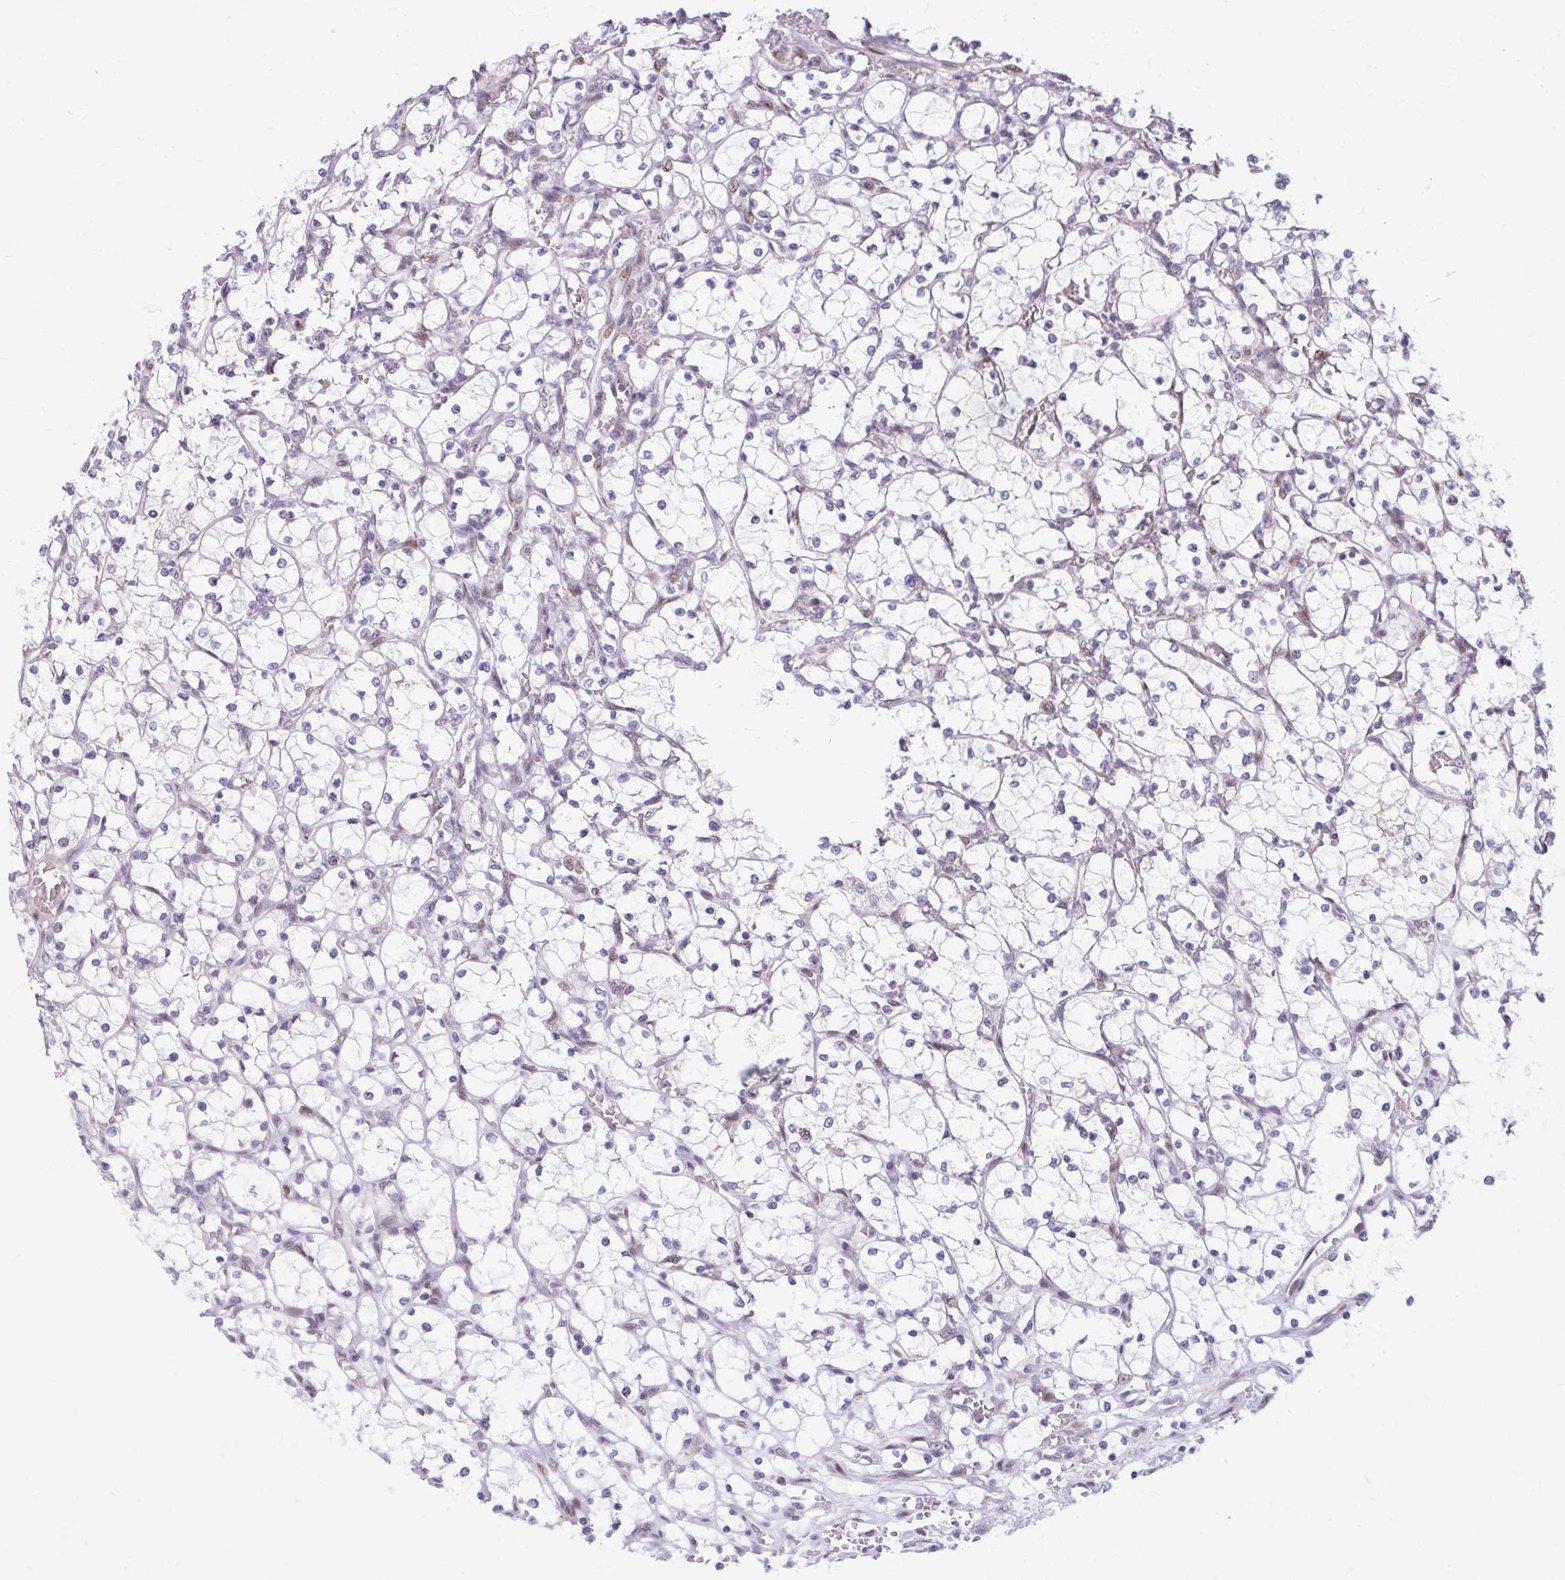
{"staining": {"intensity": "negative", "quantity": "none", "location": "none"}, "tissue": "renal cancer", "cell_type": "Tumor cells", "image_type": "cancer", "snomed": [{"axis": "morphology", "description": "Adenocarcinoma, NOS"}, {"axis": "topography", "description": "Kidney"}], "caption": "Protein analysis of adenocarcinoma (renal) displays no significant positivity in tumor cells.", "gene": "BEAN1", "patient": {"sex": "female", "age": 69}}